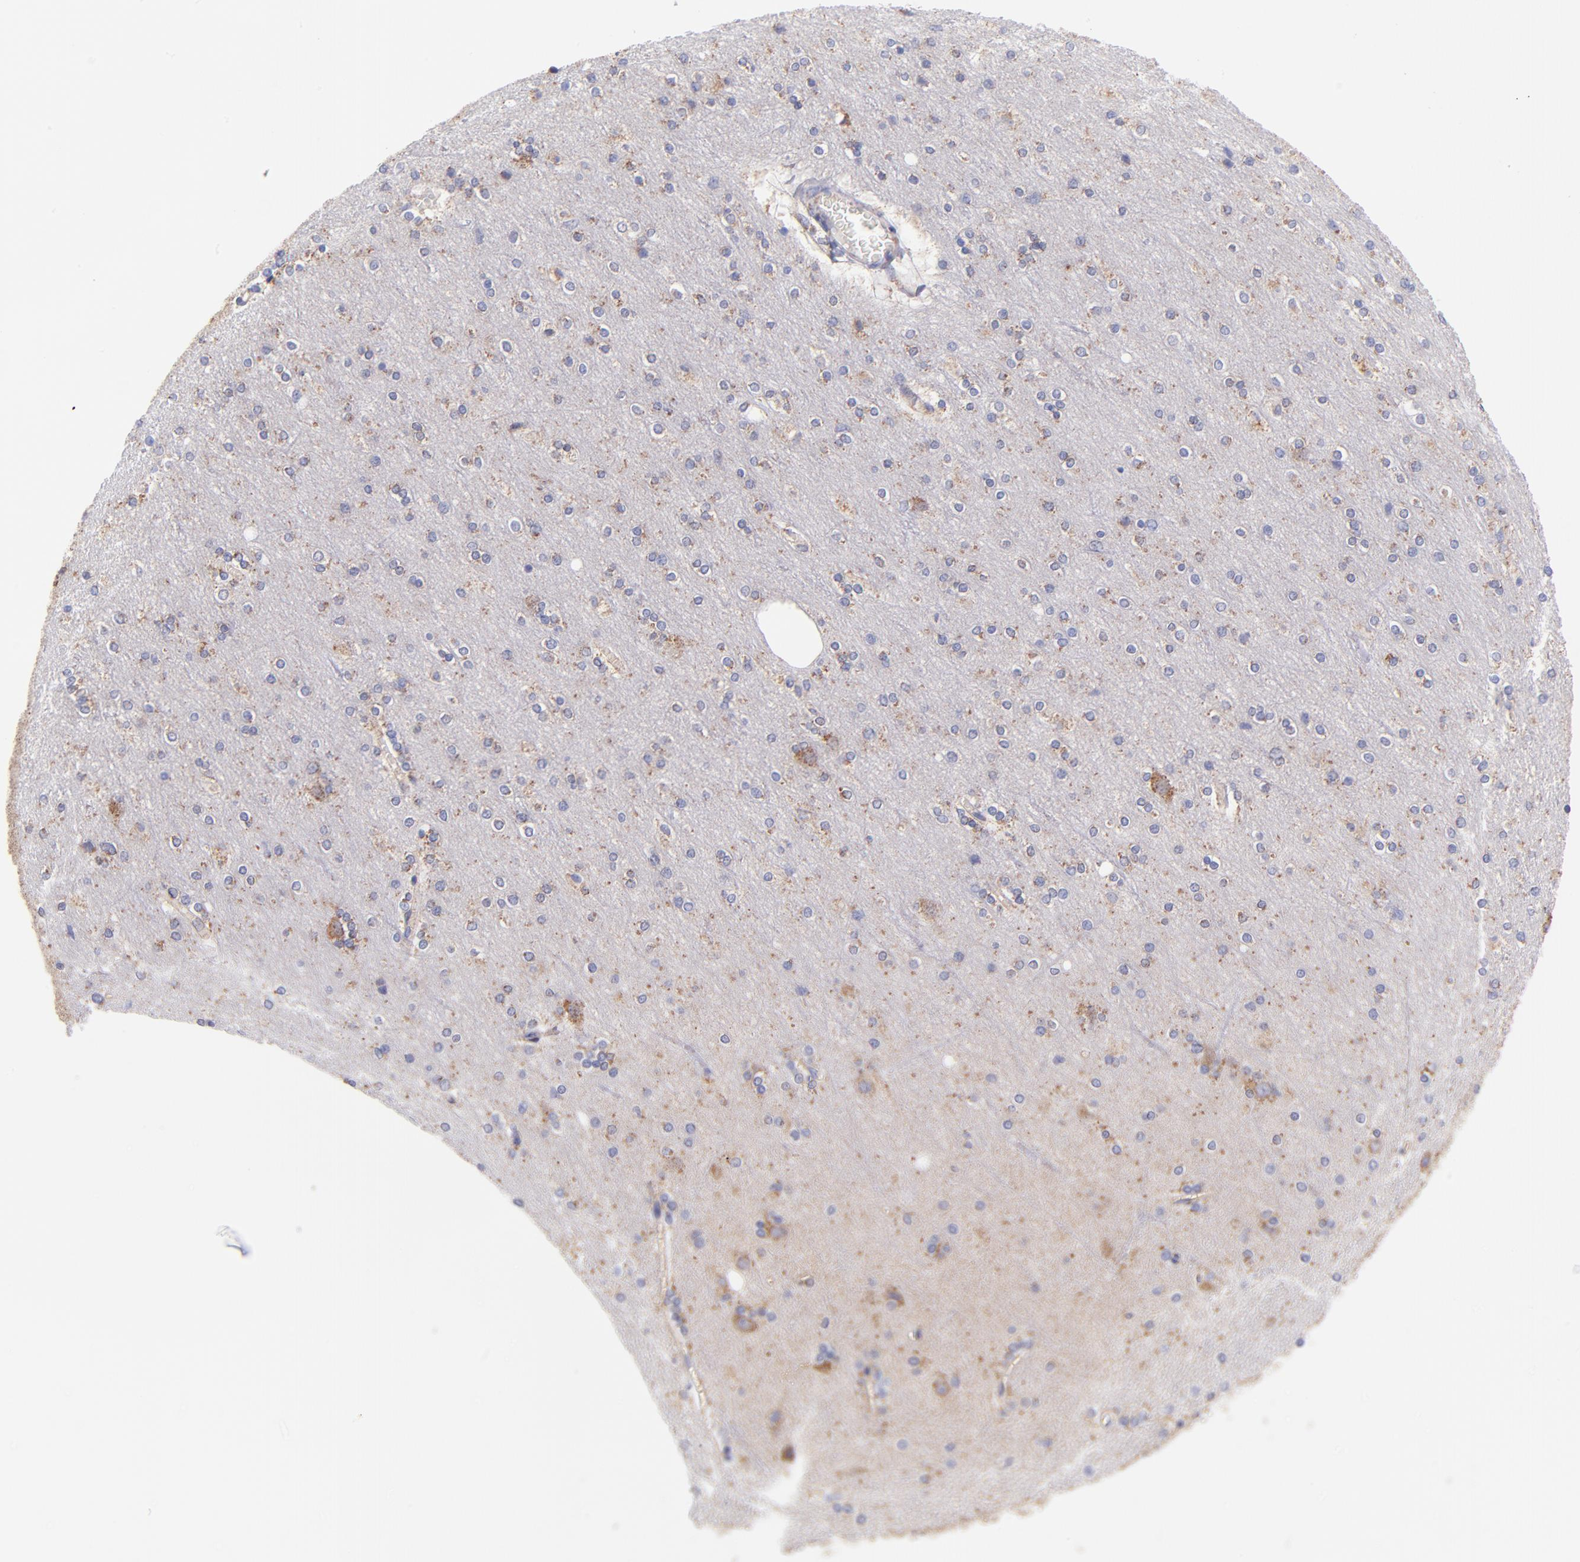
{"staining": {"intensity": "negative", "quantity": "none", "location": "none"}, "tissue": "cerebral cortex", "cell_type": "Endothelial cells", "image_type": "normal", "snomed": [{"axis": "morphology", "description": "Normal tissue, NOS"}, {"axis": "topography", "description": "Cerebral cortex"}], "caption": "Immunohistochemistry (IHC) image of benign cerebral cortex: human cerebral cortex stained with DAB shows no significant protein expression in endothelial cells. (Brightfield microscopy of DAB immunohistochemistry at high magnification).", "gene": "NDUFB7", "patient": {"sex": "female", "age": 54}}